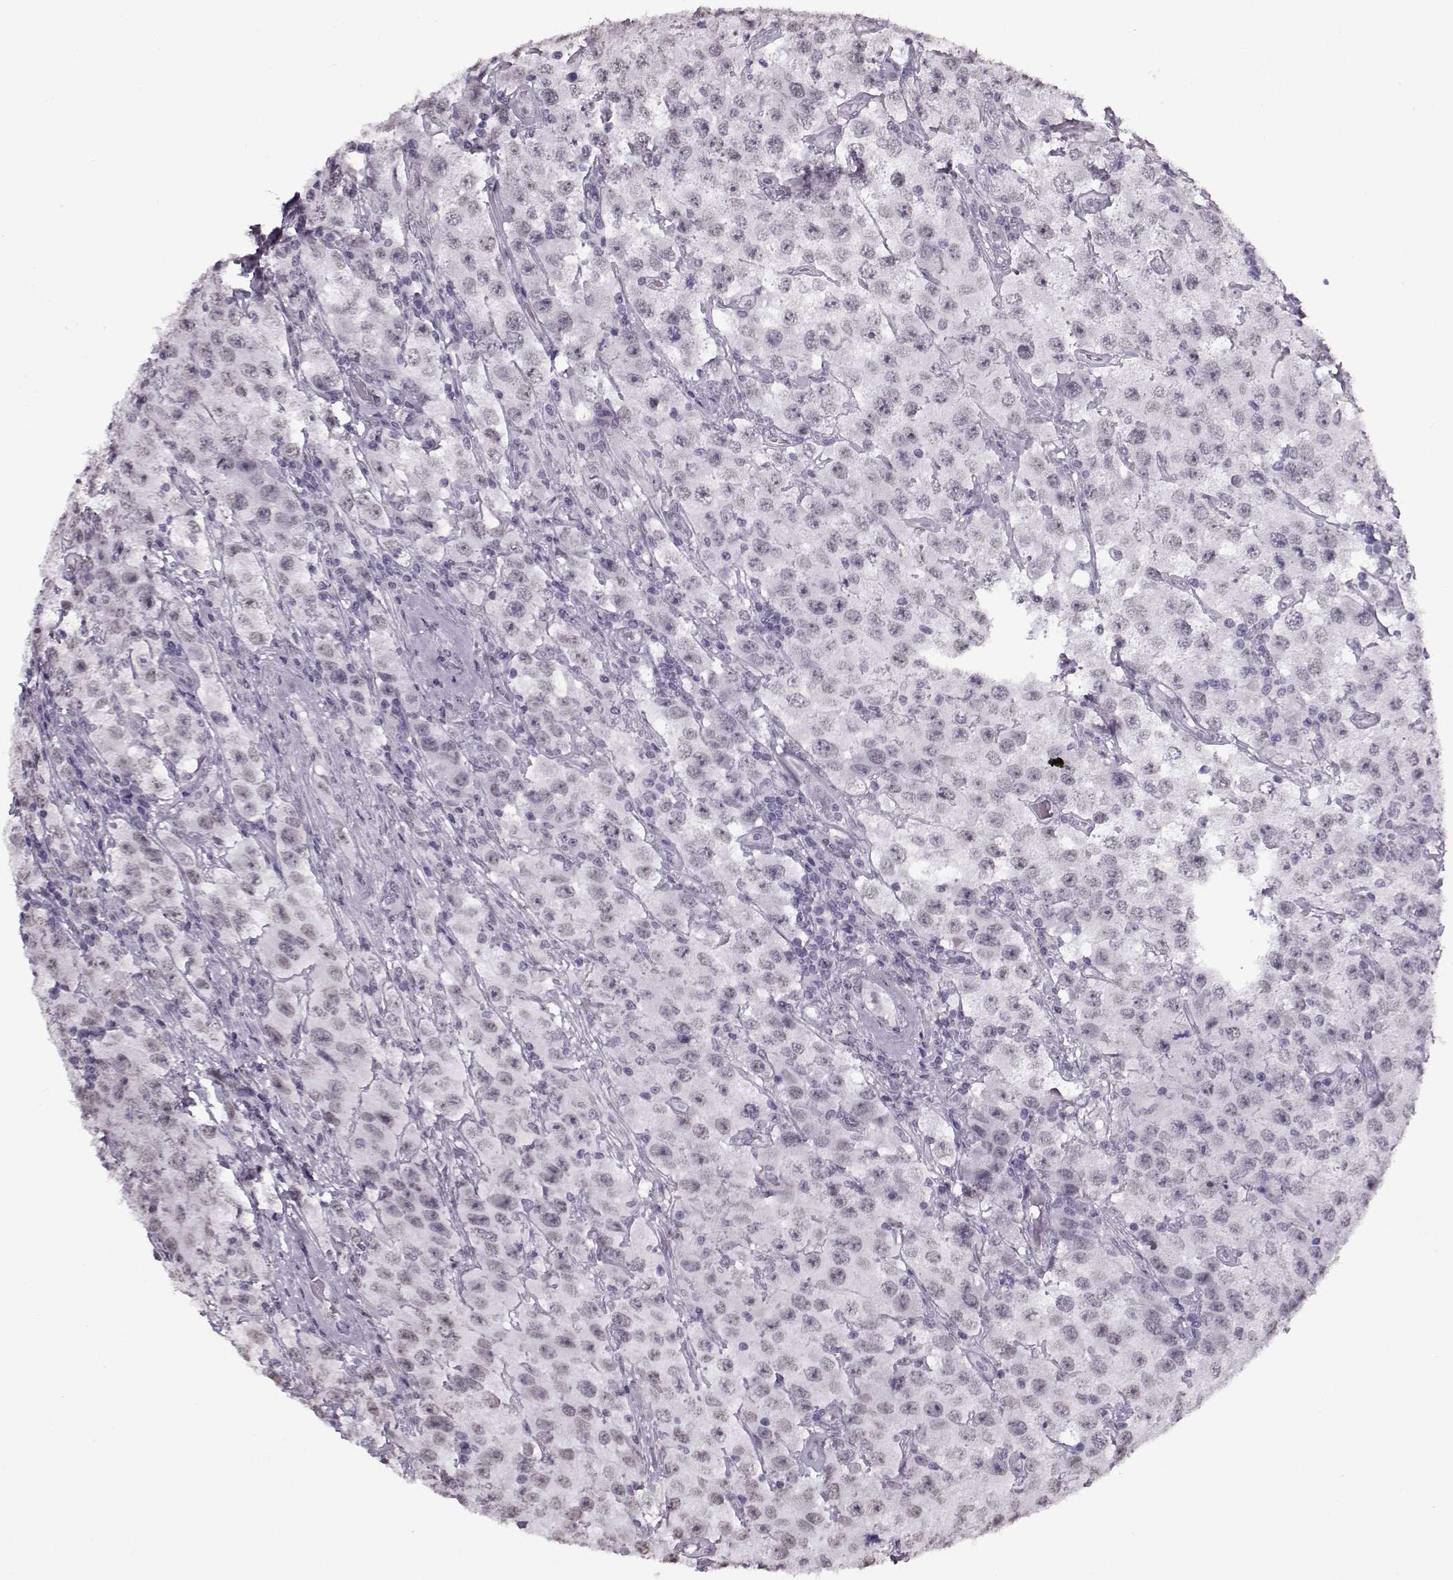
{"staining": {"intensity": "negative", "quantity": "none", "location": "none"}, "tissue": "testis cancer", "cell_type": "Tumor cells", "image_type": "cancer", "snomed": [{"axis": "morphology", "description": "Seminoma, NOS"}, {"axis": "topography", "description": "Testis"}], "caption": "This is an immunohistochemistry micrograph of human seminoma (testis). There is no expression in tumor cells.", "gene": "PRMT8", "patient": {"sex": "male", "age": 52}}